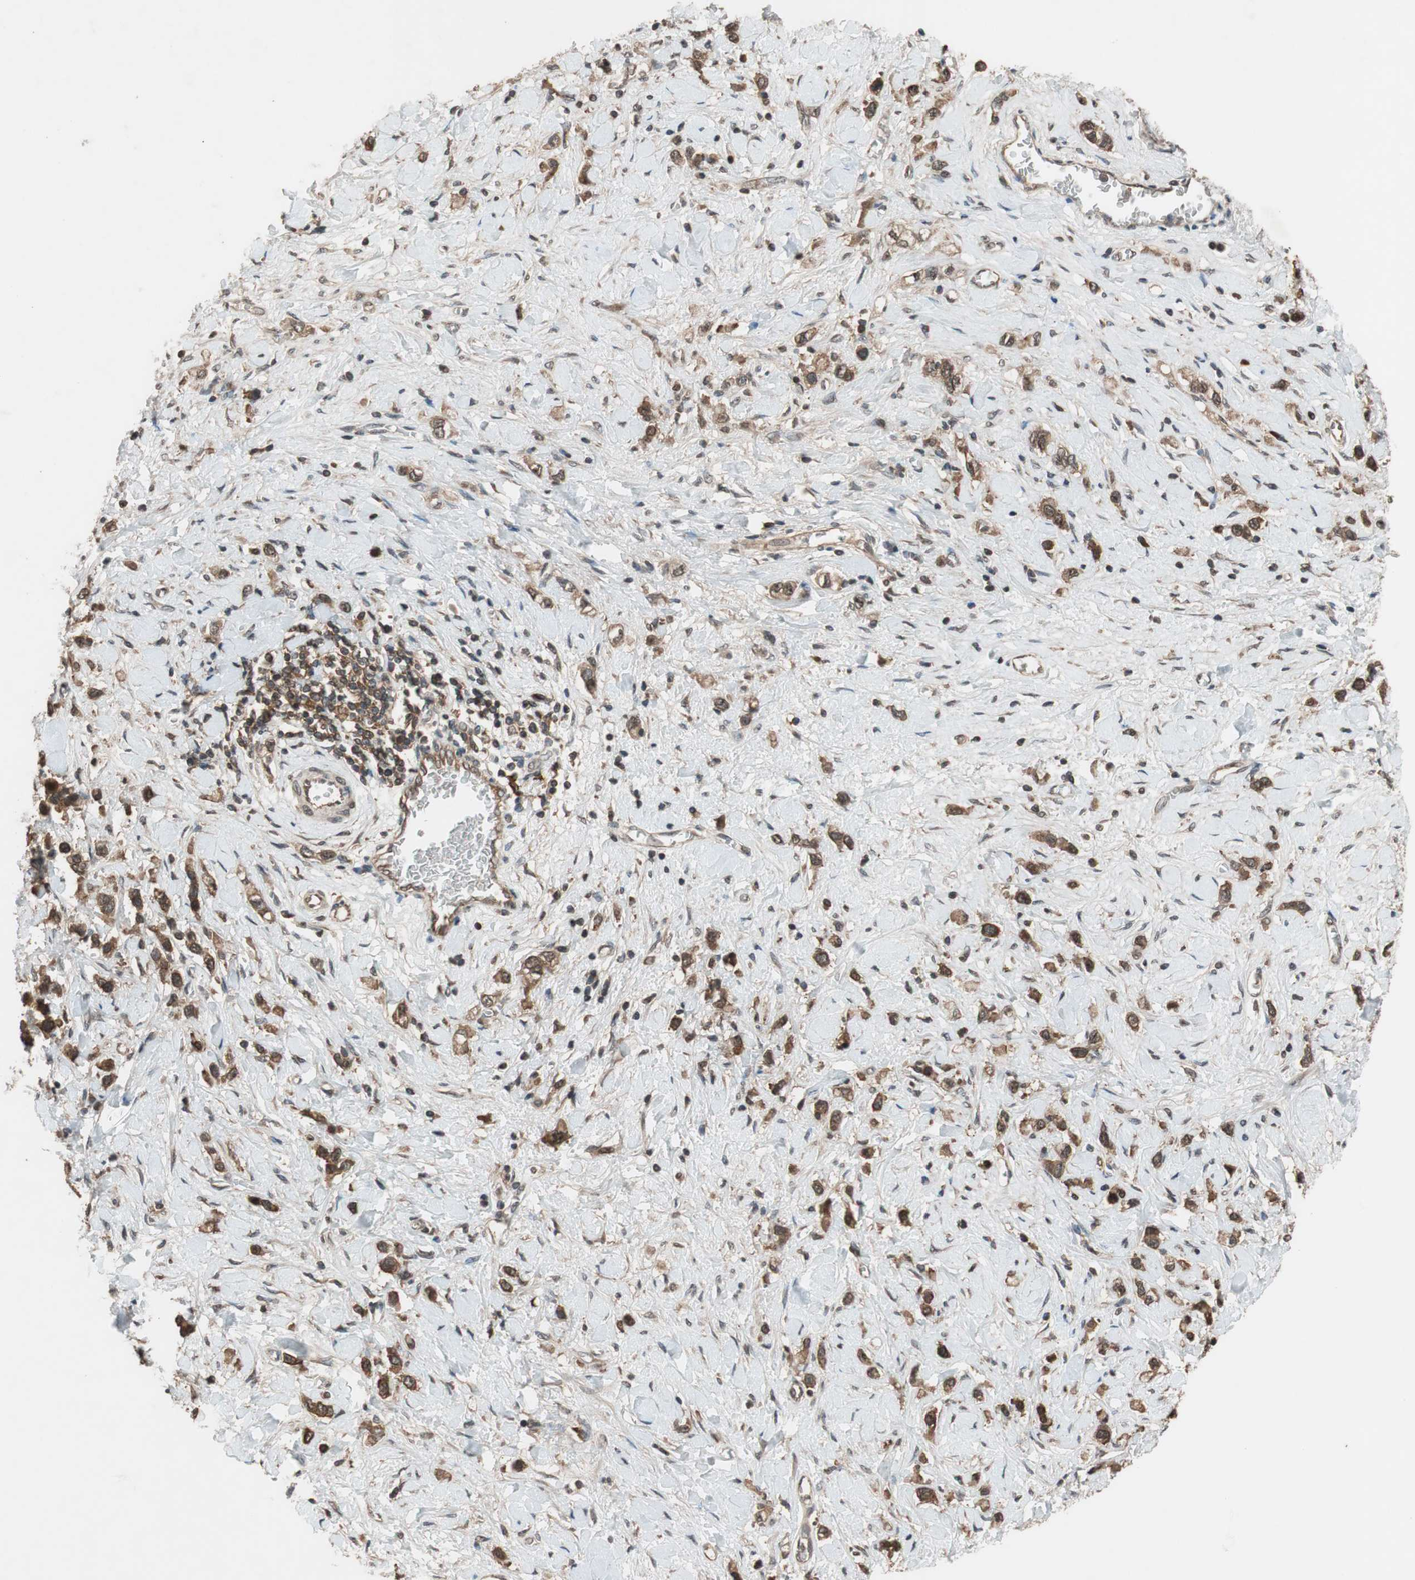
{"staining": {"intensity": "strong", "quantity": ">75%", "location": "cytoplasmic/membranous"}, "tissue": "stomach cancer", "cell_type": "Tumor cells", "image_type": "cancer", "snomed": [{"axis": "morphology", "description": "Normal tissue, NOS"}, {"axis": "morphology", "description": "Adenocarcinoma, NOS"}, {"axis": "topography", "description": "Stomach, upper"}, {"axis": "topography", "description": "Stomach"}], "caption": "Strong cytoplasmic/membranous protein expression is appreciated in about >75% of tumor cells in stomach cancer (adenocarcinoma). (IHC, brightfield microscopy, high magnification).", "gene": "TMEM230", "patient": {"sex": "female", "age": 65}}